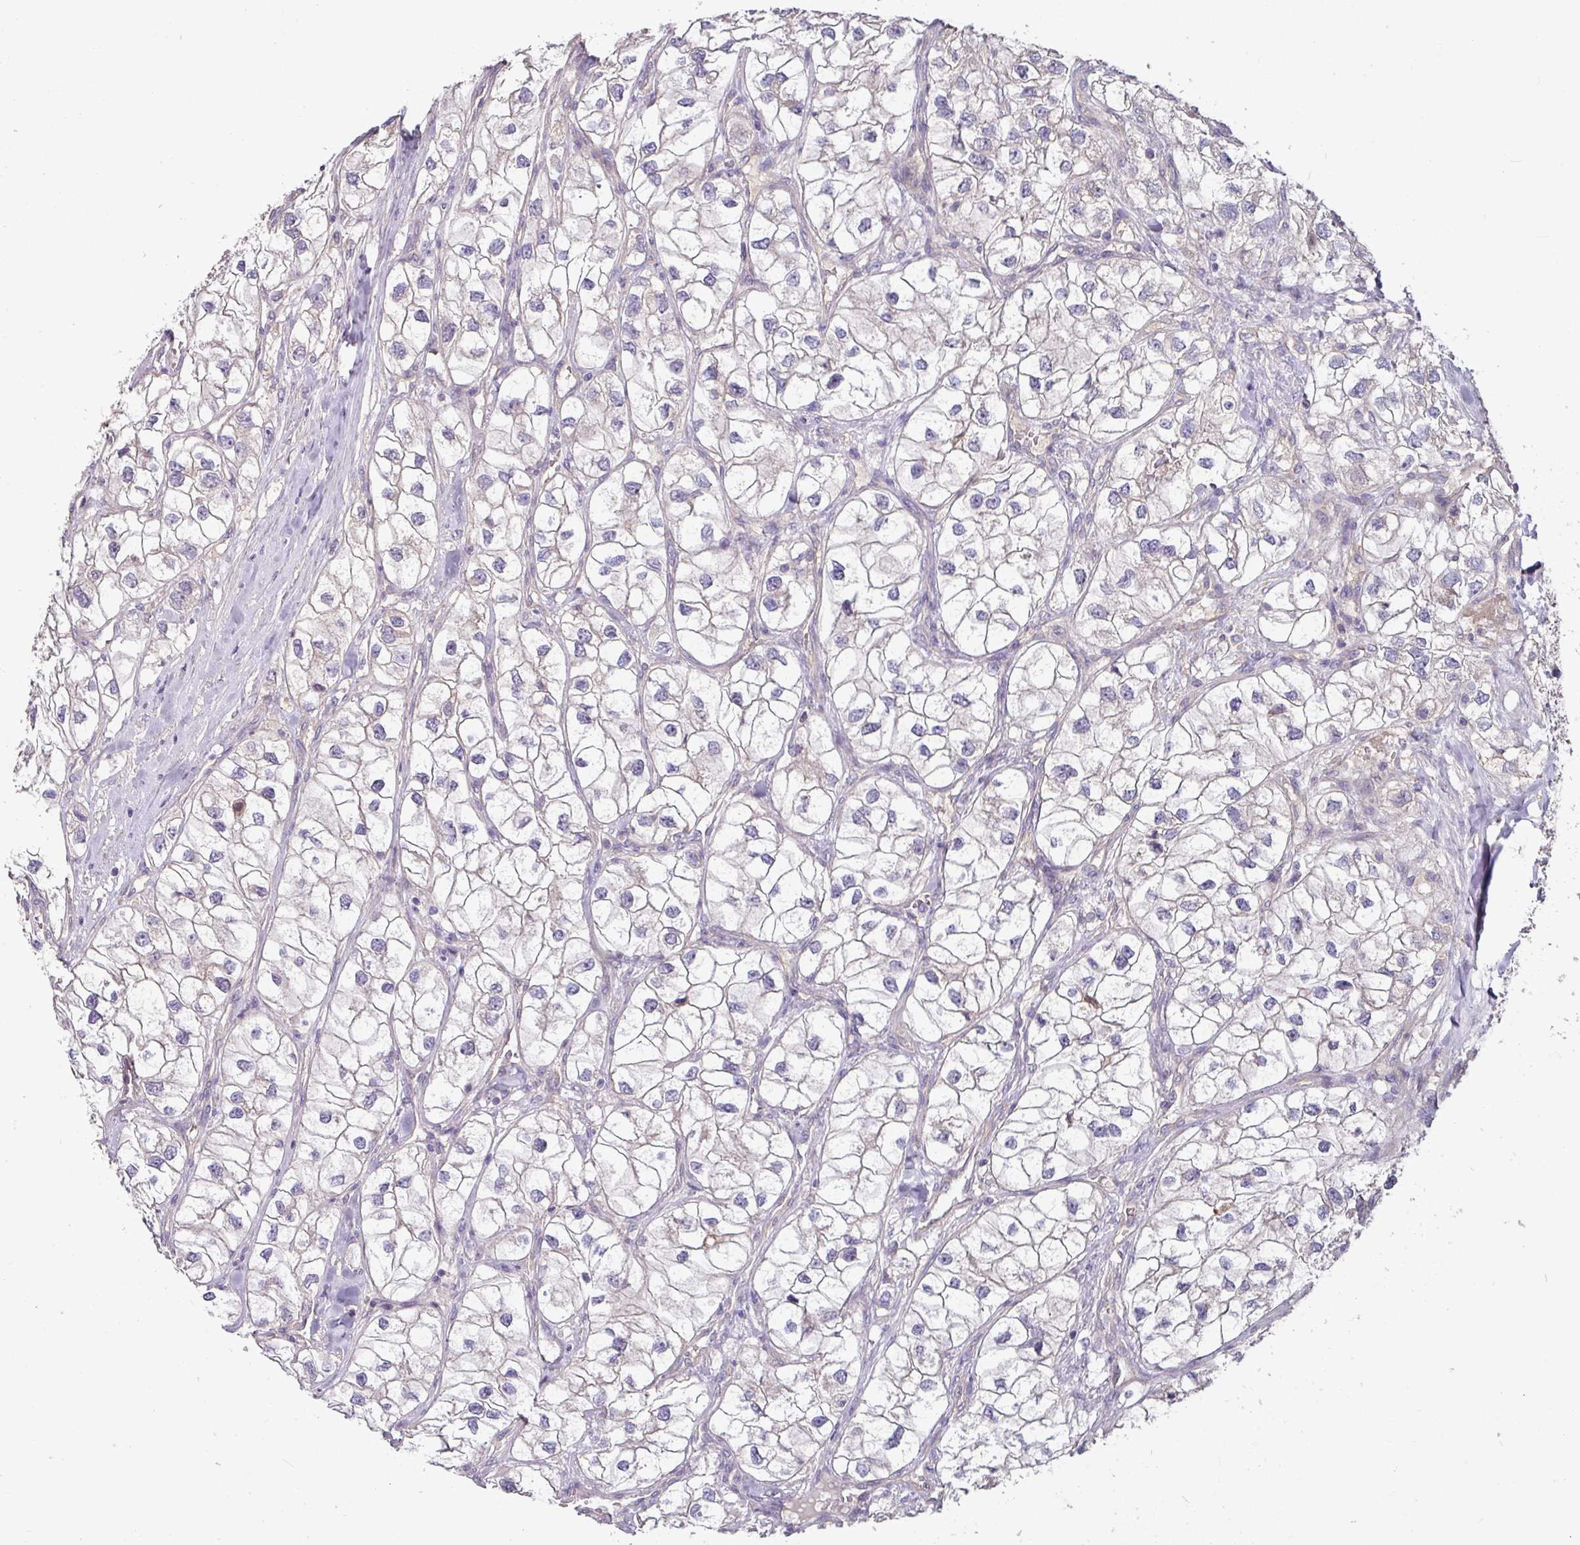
{"staining": {"intensity": "negative", "quantity": "none", "location": "none"}, "tissue": "renal cancer", "cell_type": "Tumor cells", "image_type": "cancer", "snomed": [{"axis": "morphology", "description": "Adenocarcinoma, NOS"}, {"axis": "topography", "description": "Kidney"}], "caption": "IHC photomicrograph of neoplastic tissue: human adenocarcinoma (renal) stained with DAB (3,3'-diaminobenzidine) demonstrates no significant protein positivity in tumor cells.", "gene": "C4orf48", "patient": {"sex": "male", "age": 59}}